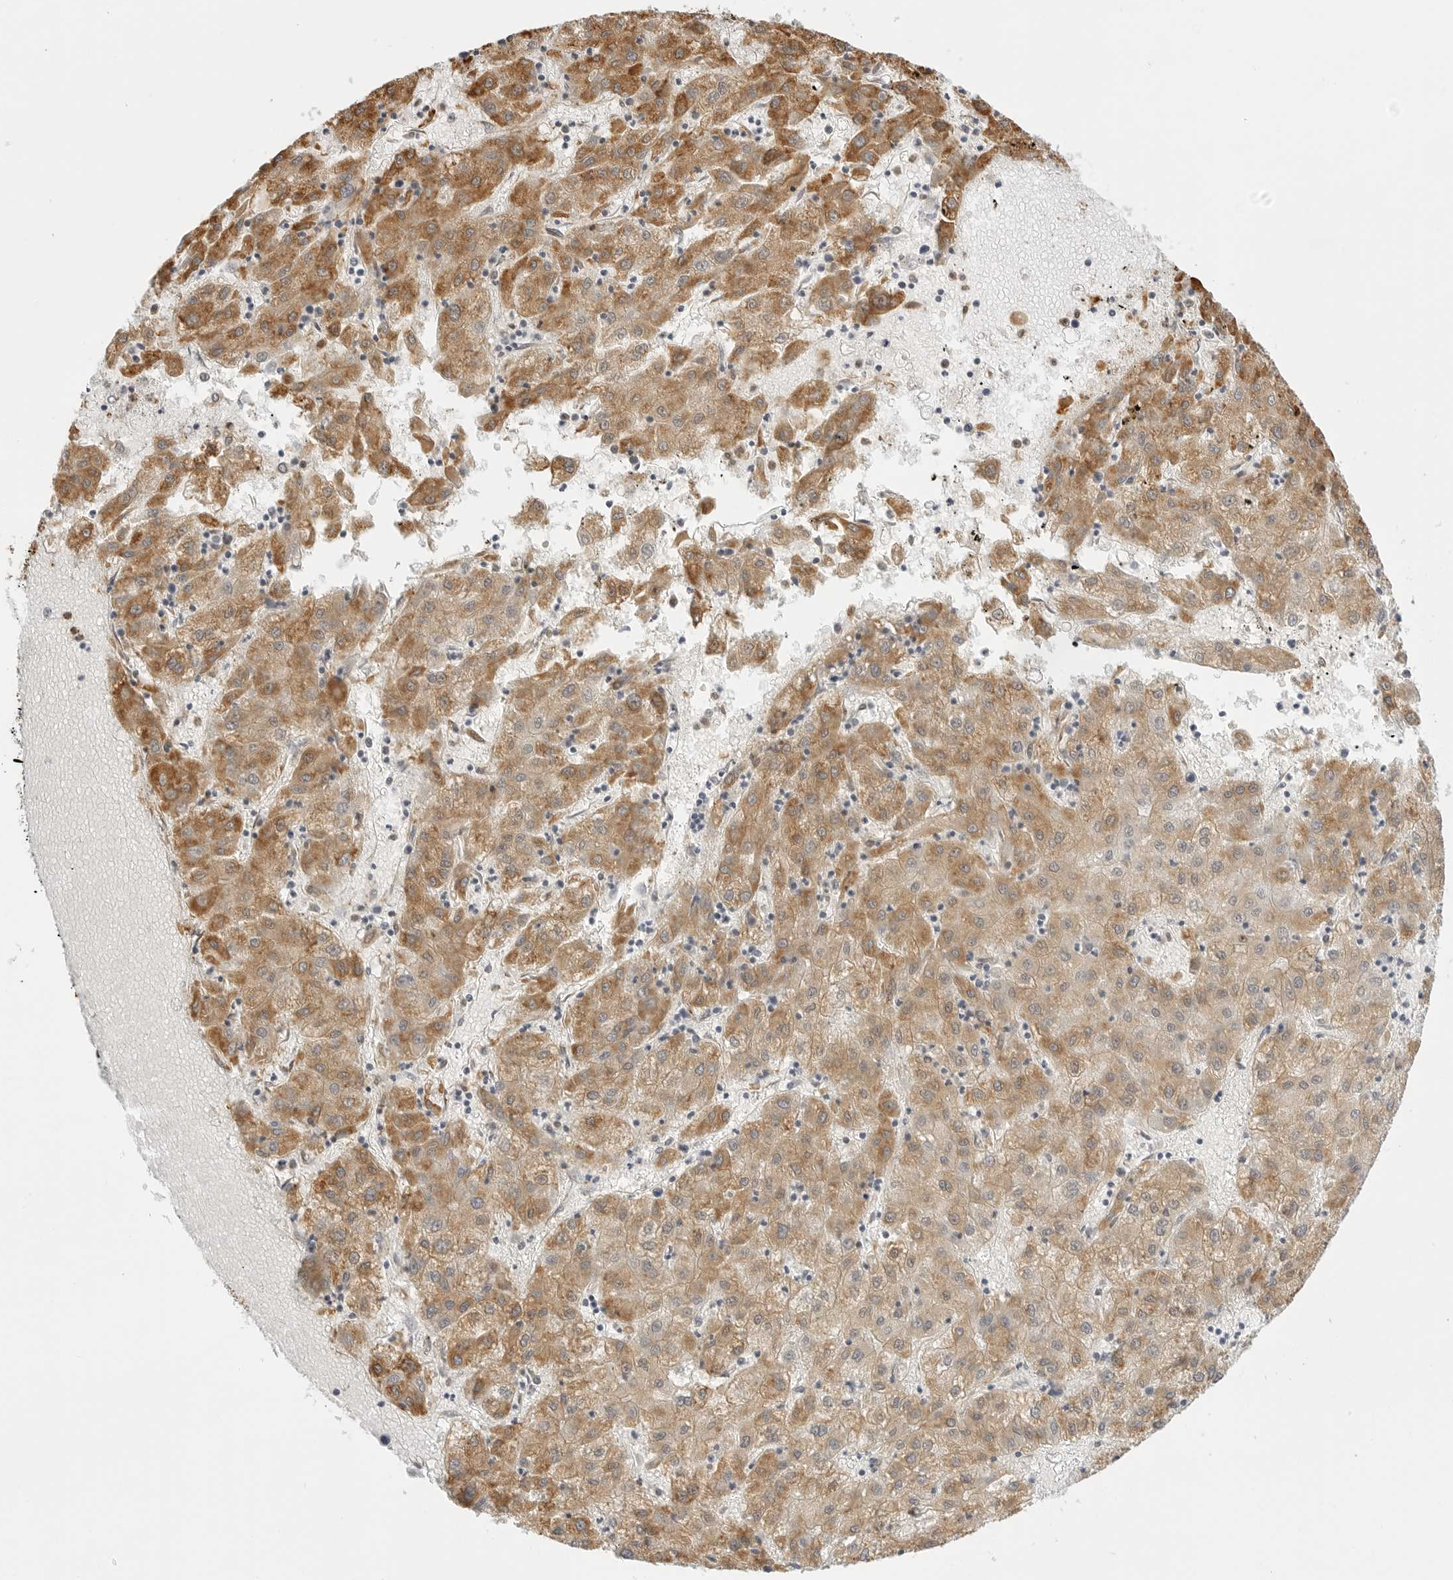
{"staining": {"intensity": "moderate", "quantity": ">75%", "location": "cytoplasmic/membranous"}, "tissue": "liver cancer", "cell_type": "Tumor cells", "image_type": "cancer", "snomed": [{"axis": "morphology", "description": "Carcinoma, Hepatocellular, NOS"}, {"axis": "topography", "description": "Liver"}], "caption": "DAB (3,3'-diaminobenzidine) immunohistochemical staining of liver cancer (hepatocellular carcinoma) shows moderate cytoplasmic/membranous protein staining in approximately >75% of tumor cells.", "gene": "THEM4", "patient": {"sex": "male", "age": 72}}